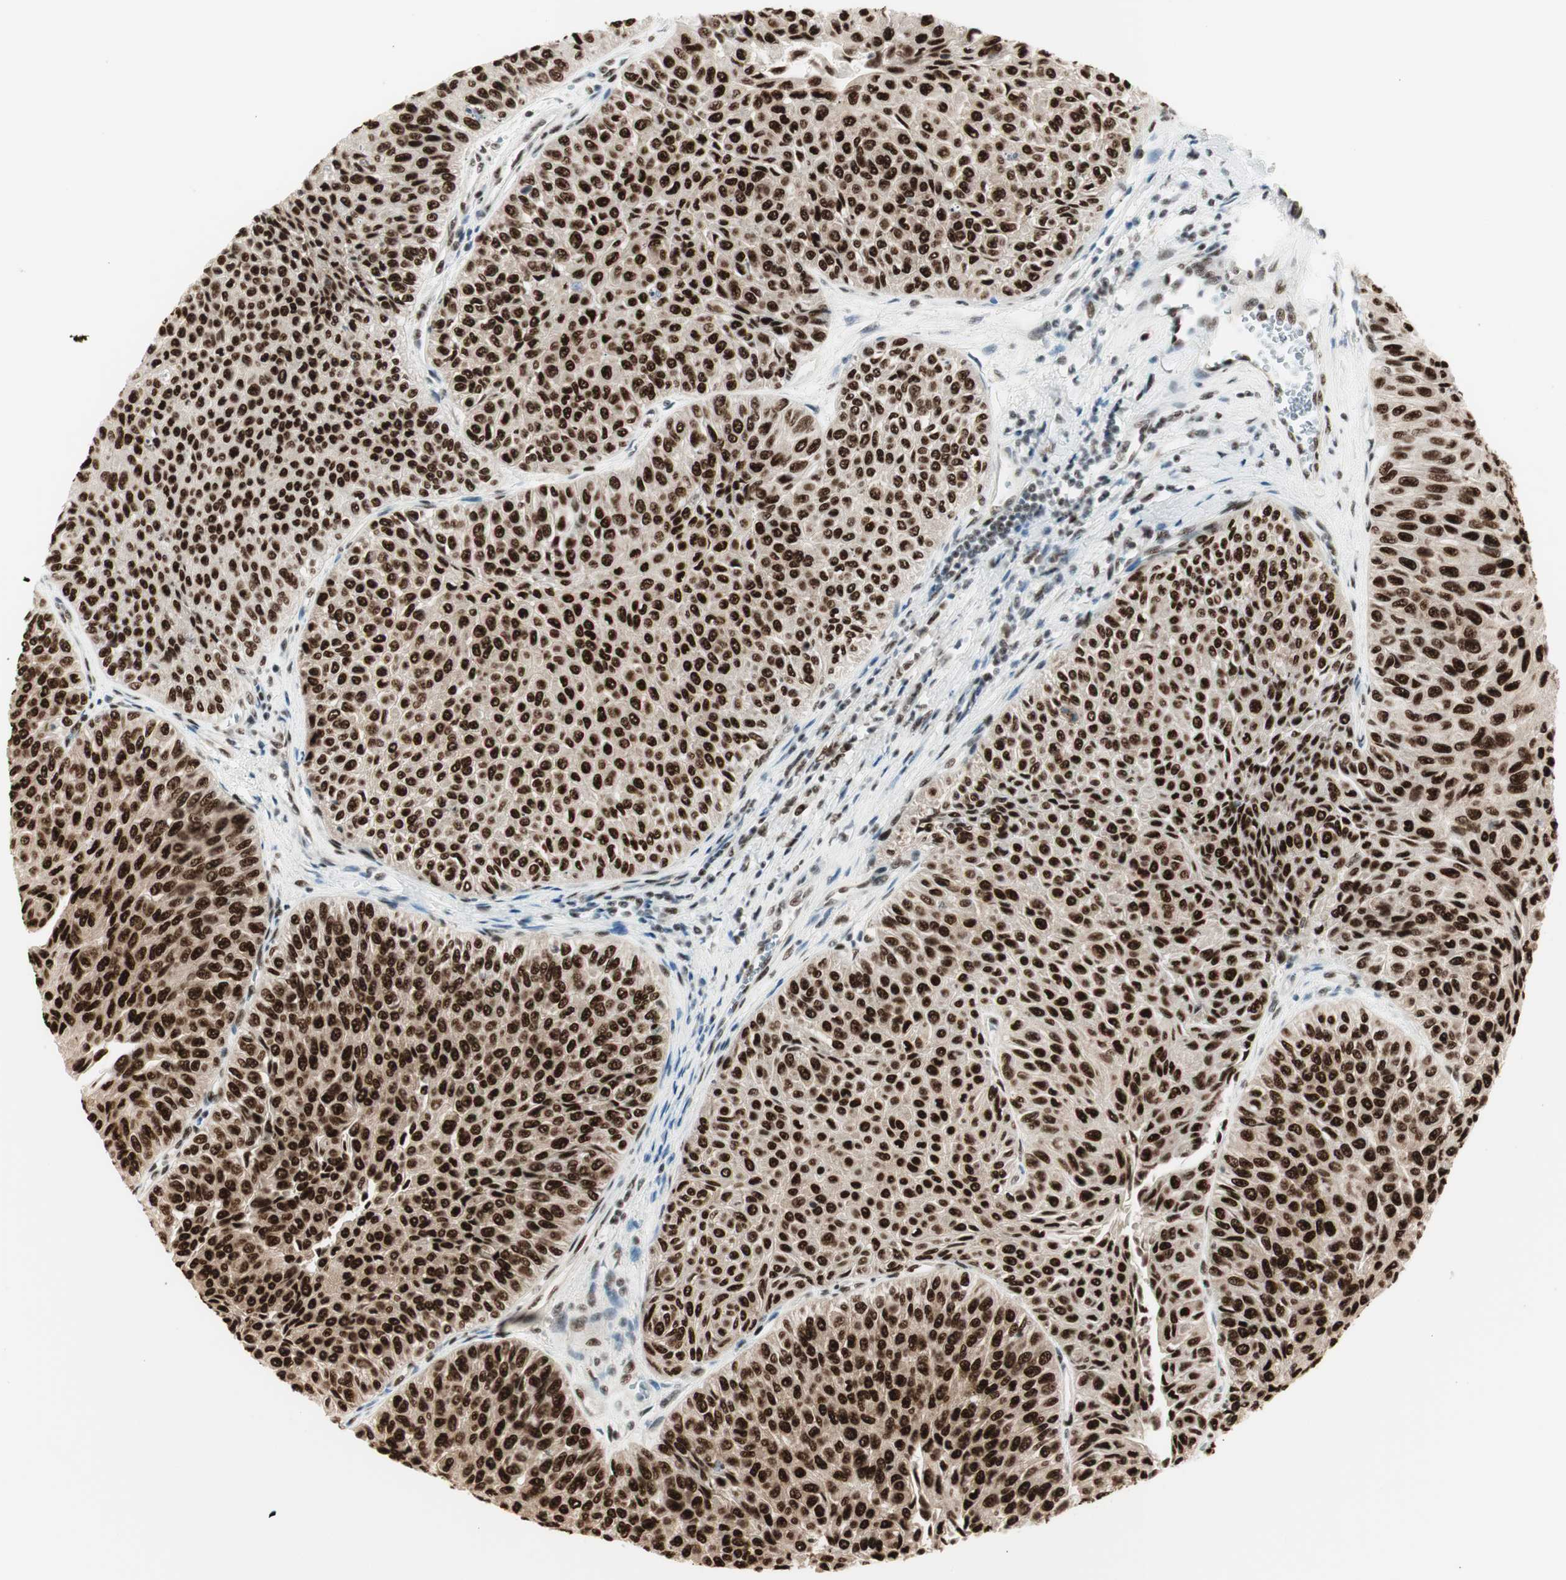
{"staining": {"intensity": "strong", "quantity": ">75%", "location": "nuclear"}, "tissue": "urothelial cancer", "cell_type": "Tumor cells", "image_type": "cancer", "snomed": [{"axis": "morphology", "description": "Urothelial carcinoma, Low grade"}, {"axis": "topography", "description": "Urinary bladder"}], "caption": "Immunohistochemical staining of human low-grade urothelial carcinoma reveals strong nuclear protein expression in about >75% of tumor cells.", "gene": "HEXIM1", "patient": {"sex": "male", "age": 78}}